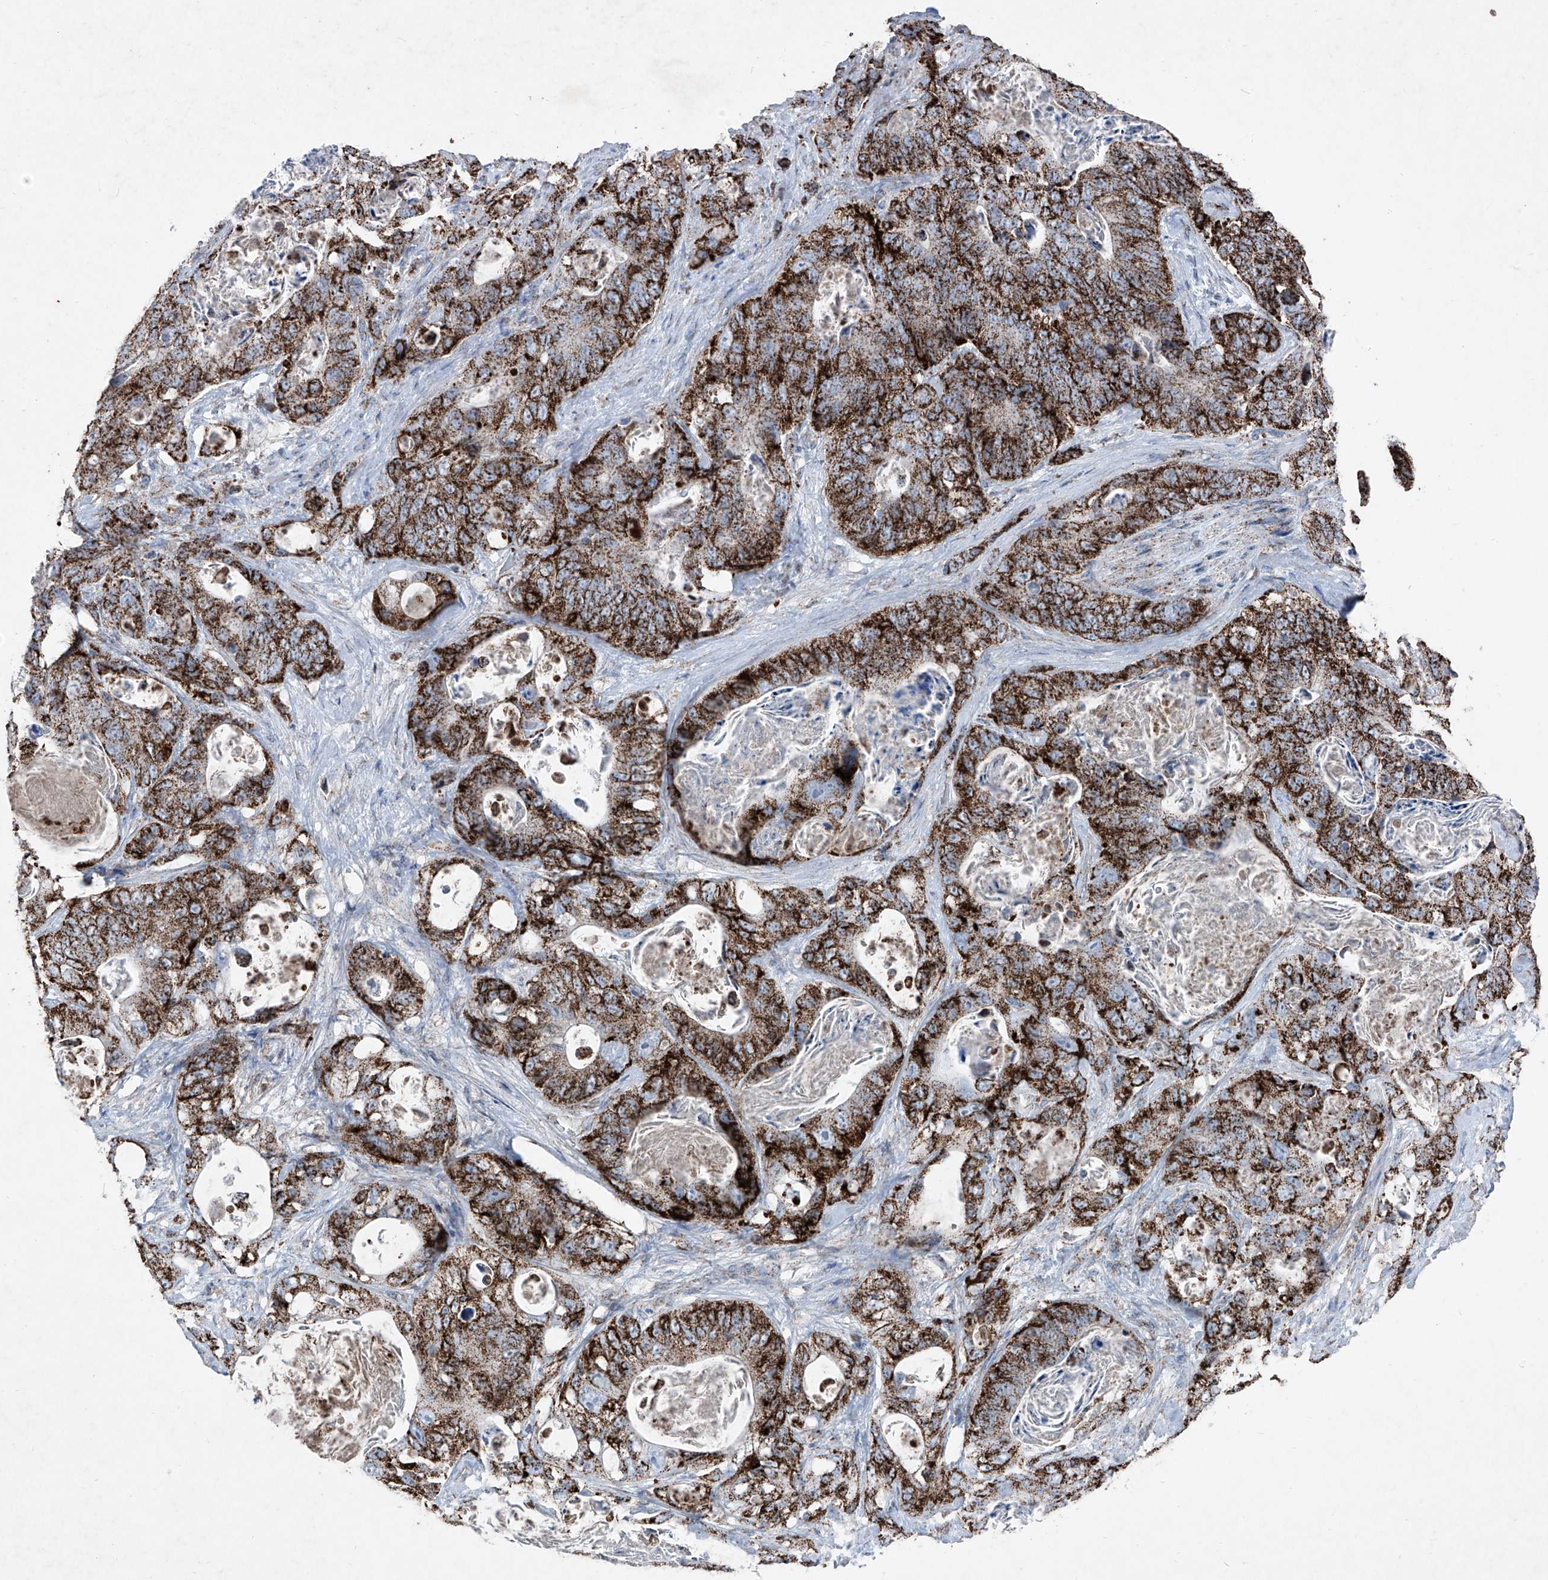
{"staining": {"intensity": "strong", "quantity": ">75%", "location": "cytoplasmic/membranous"}, "tissue": "stomach cancer", "cell_type": "Tumor cells", "image_type": "cancer", "snomed": [{"axis": "morphology", "description": "Normal tissue, NOS"}, {"axis": "morphology", "description": "Adenocarcinoma, NOS"}, {"axis": "topography", "description": "Stomach"}], "caption": "IHC (DAB) staining of stomach cancer displays strong cytoplasmic/membranous protein expression in about >75% of tumor cells.", "gene": "ABCD3", "patient": {"sex": "female", "age": 89}}